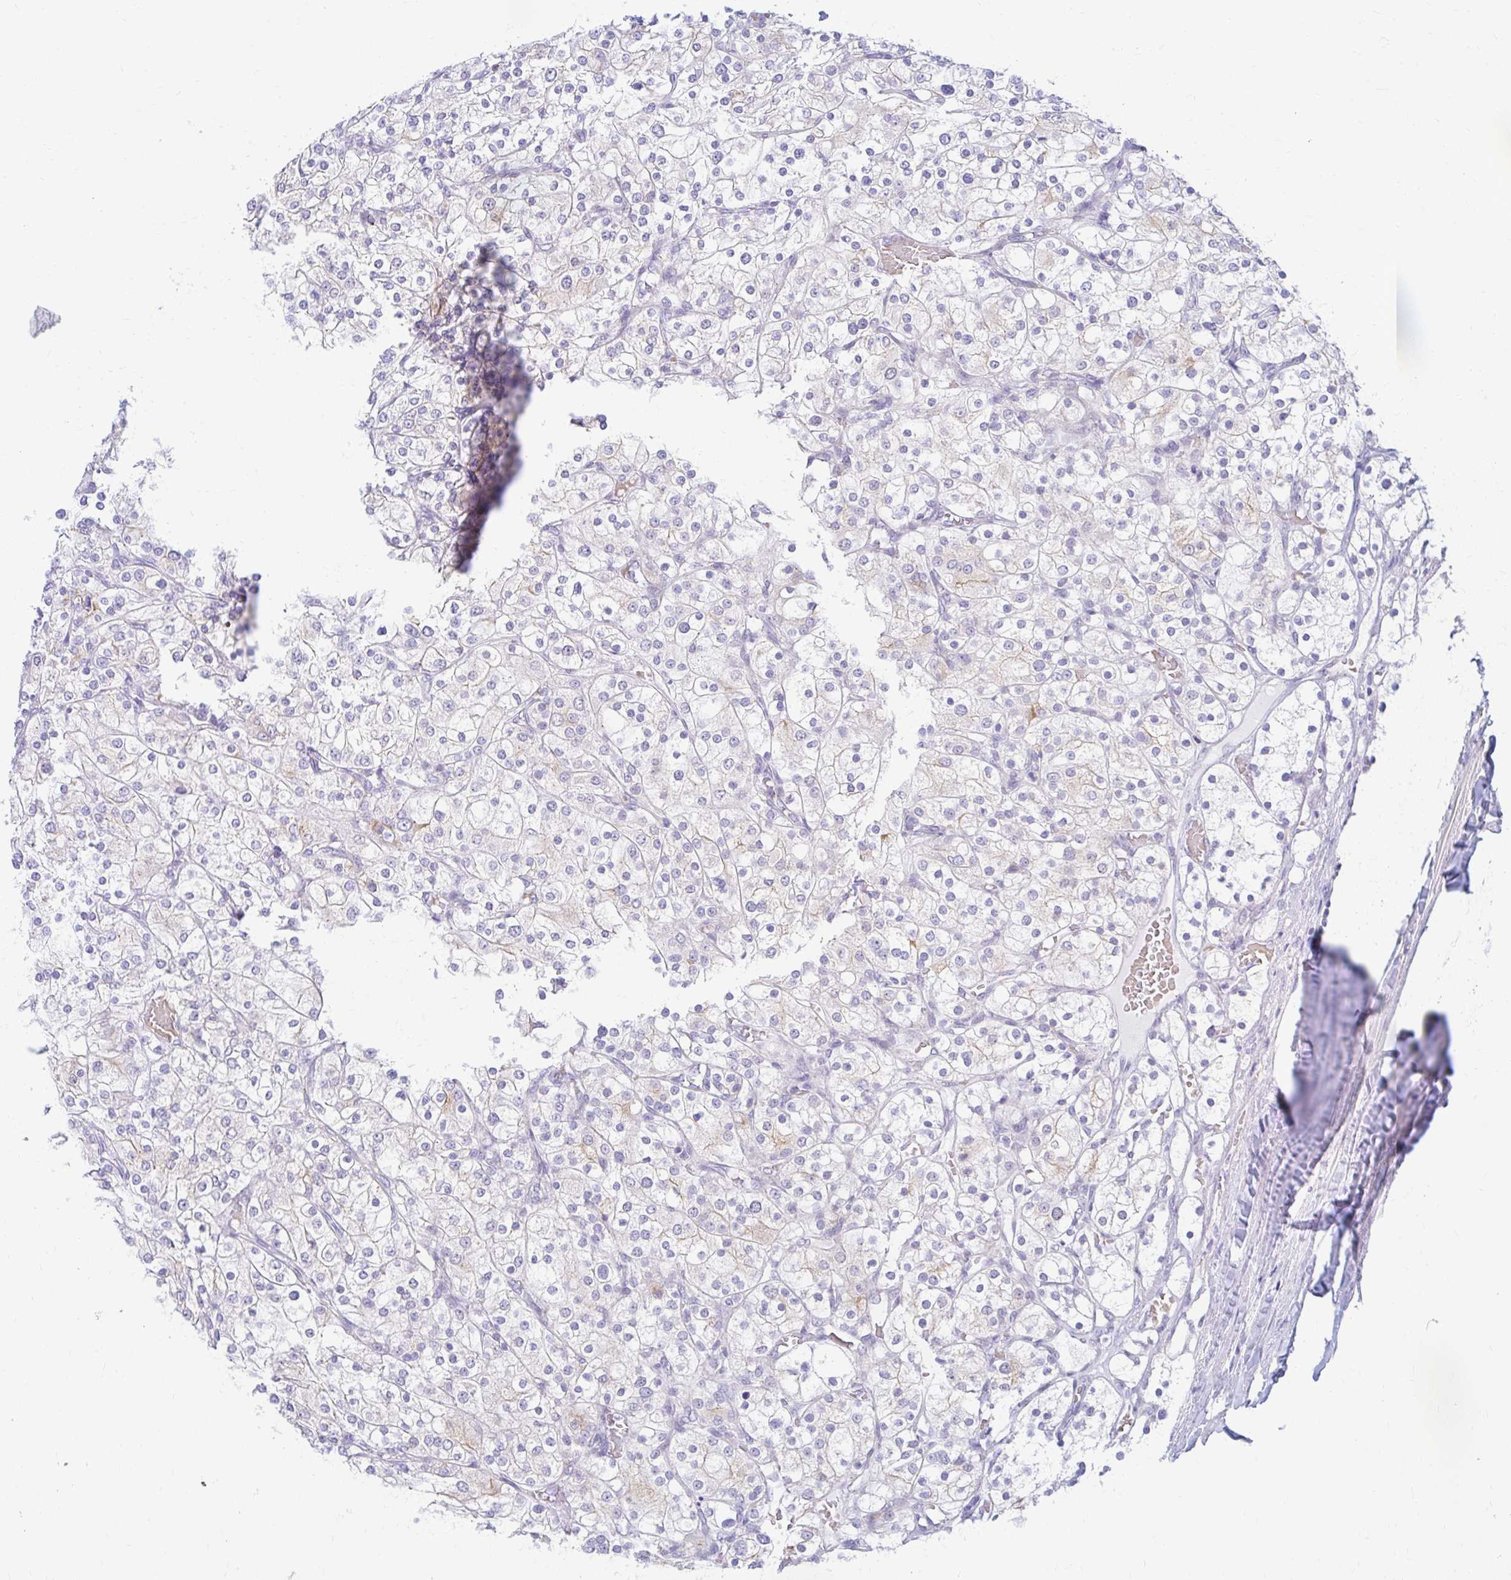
{"staining": {"intensity": "weak", "quantity": "<25%", "location": "cytoplasmic/membranous"}, "tissue": "renal cancer", "cell_type": "Tumor cells", "image_type": "cancer", "snomed": [{"axis": "morphology", "description": "Adenocarcinoma, NOS"}, {"axis": "topography", "description": "Kidney"}], "caption": "High magnification brightfield microscopy of adenocarcinoma (renal) stained with DAB (3,3'-diaminobenzidine) (brown) and counterstained with hematoxylin (blue): tumor cells show no significant expression.", "gene": "RADIL", "patient": {"sex": "male", "age": 80}}